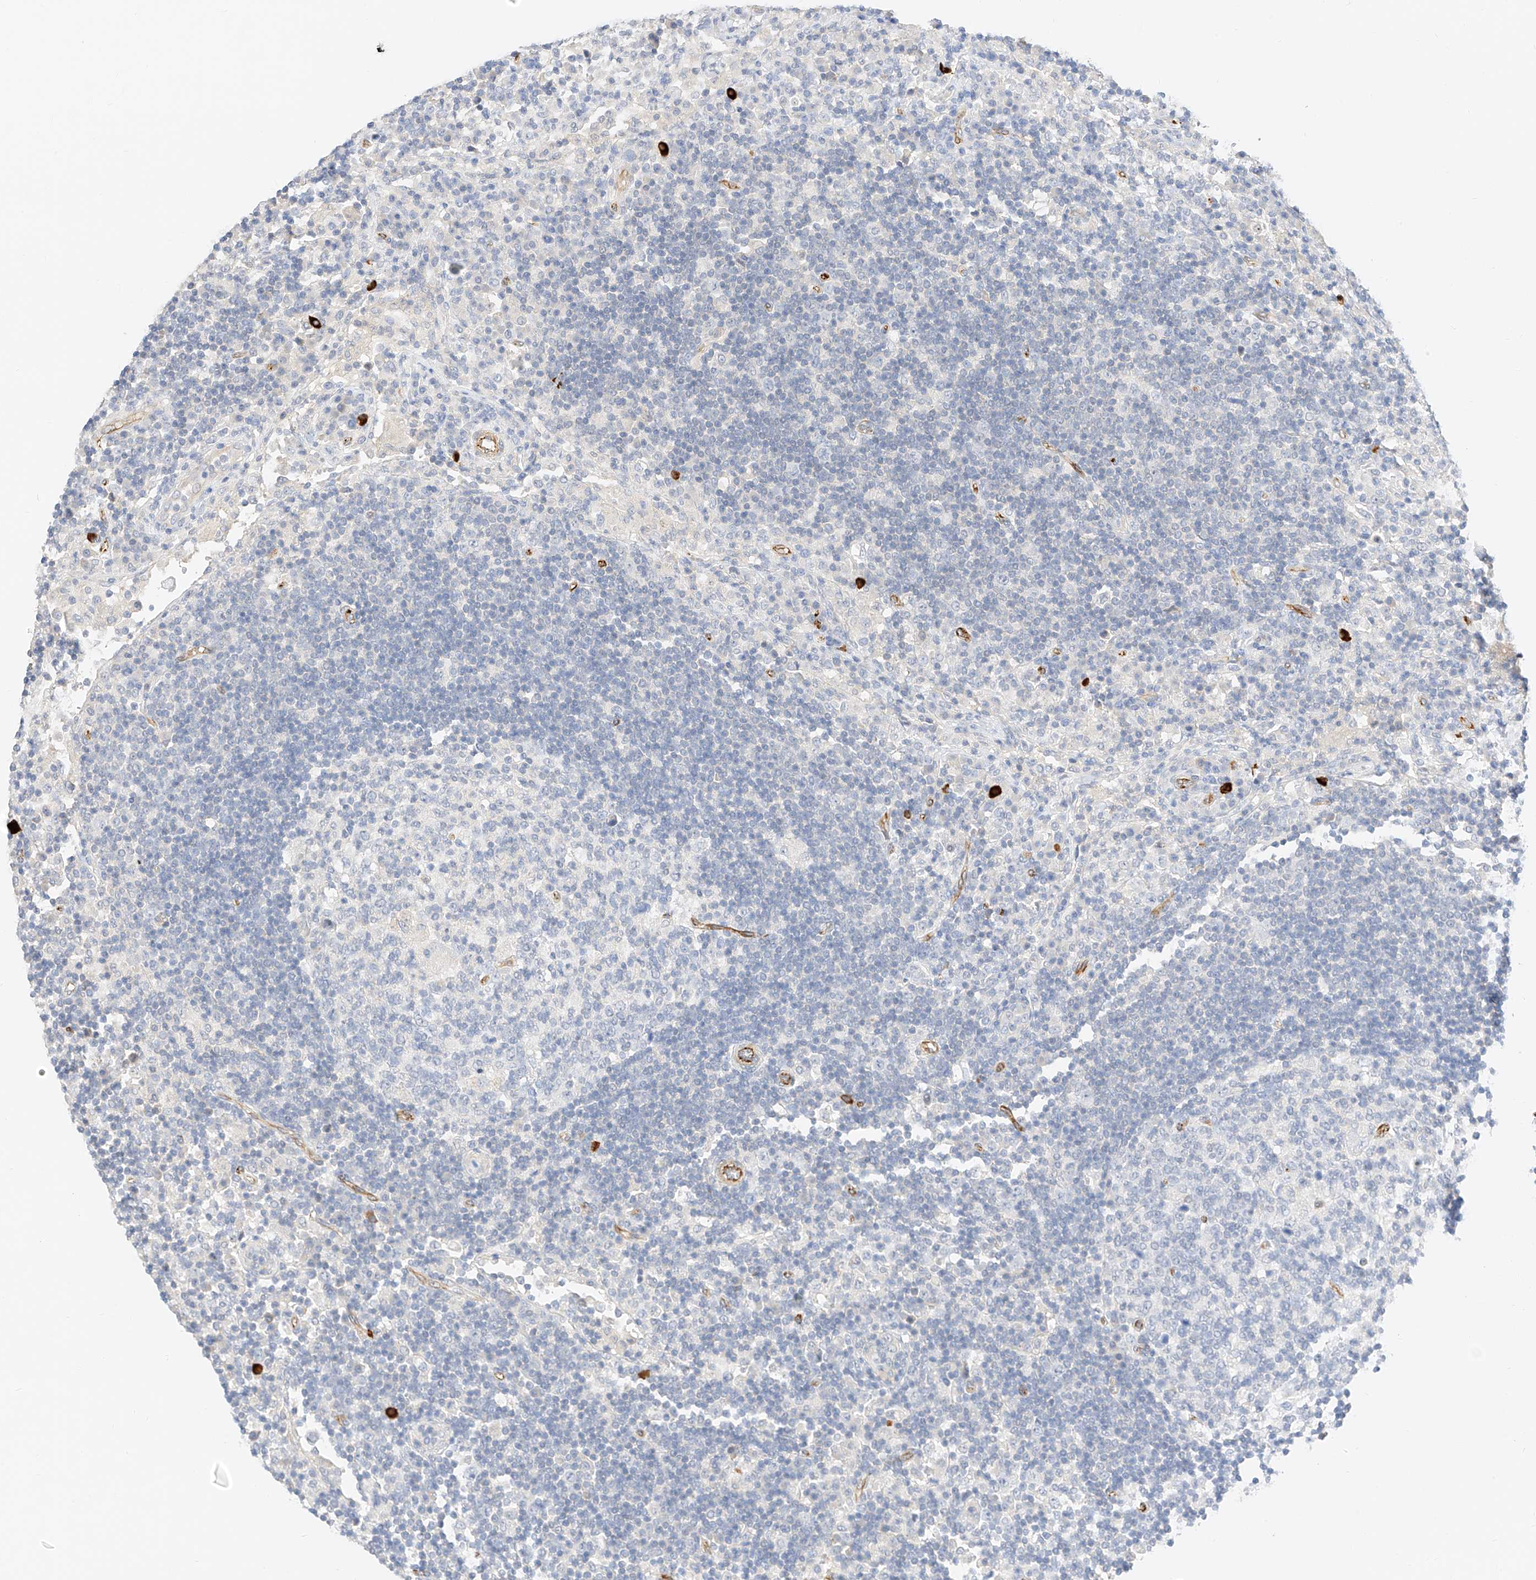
{"staining": {"intensity": "negative", "quantity": "none", "location": "none"}, "tissue": "lymph node", "cell_type": "Germinal center cells", "image_type": "normal", "snomed": [{"axis": "morphology", "description": "Normal tissue, NOS"}, {"axis": "topography", "description": "Lymph node"}], "caption": "The IHC histopathology image has no significant positivity in germinal center cells of lymph node.", "gene": "CDCP2", "patient": {"sex": "female", "age": 53}}